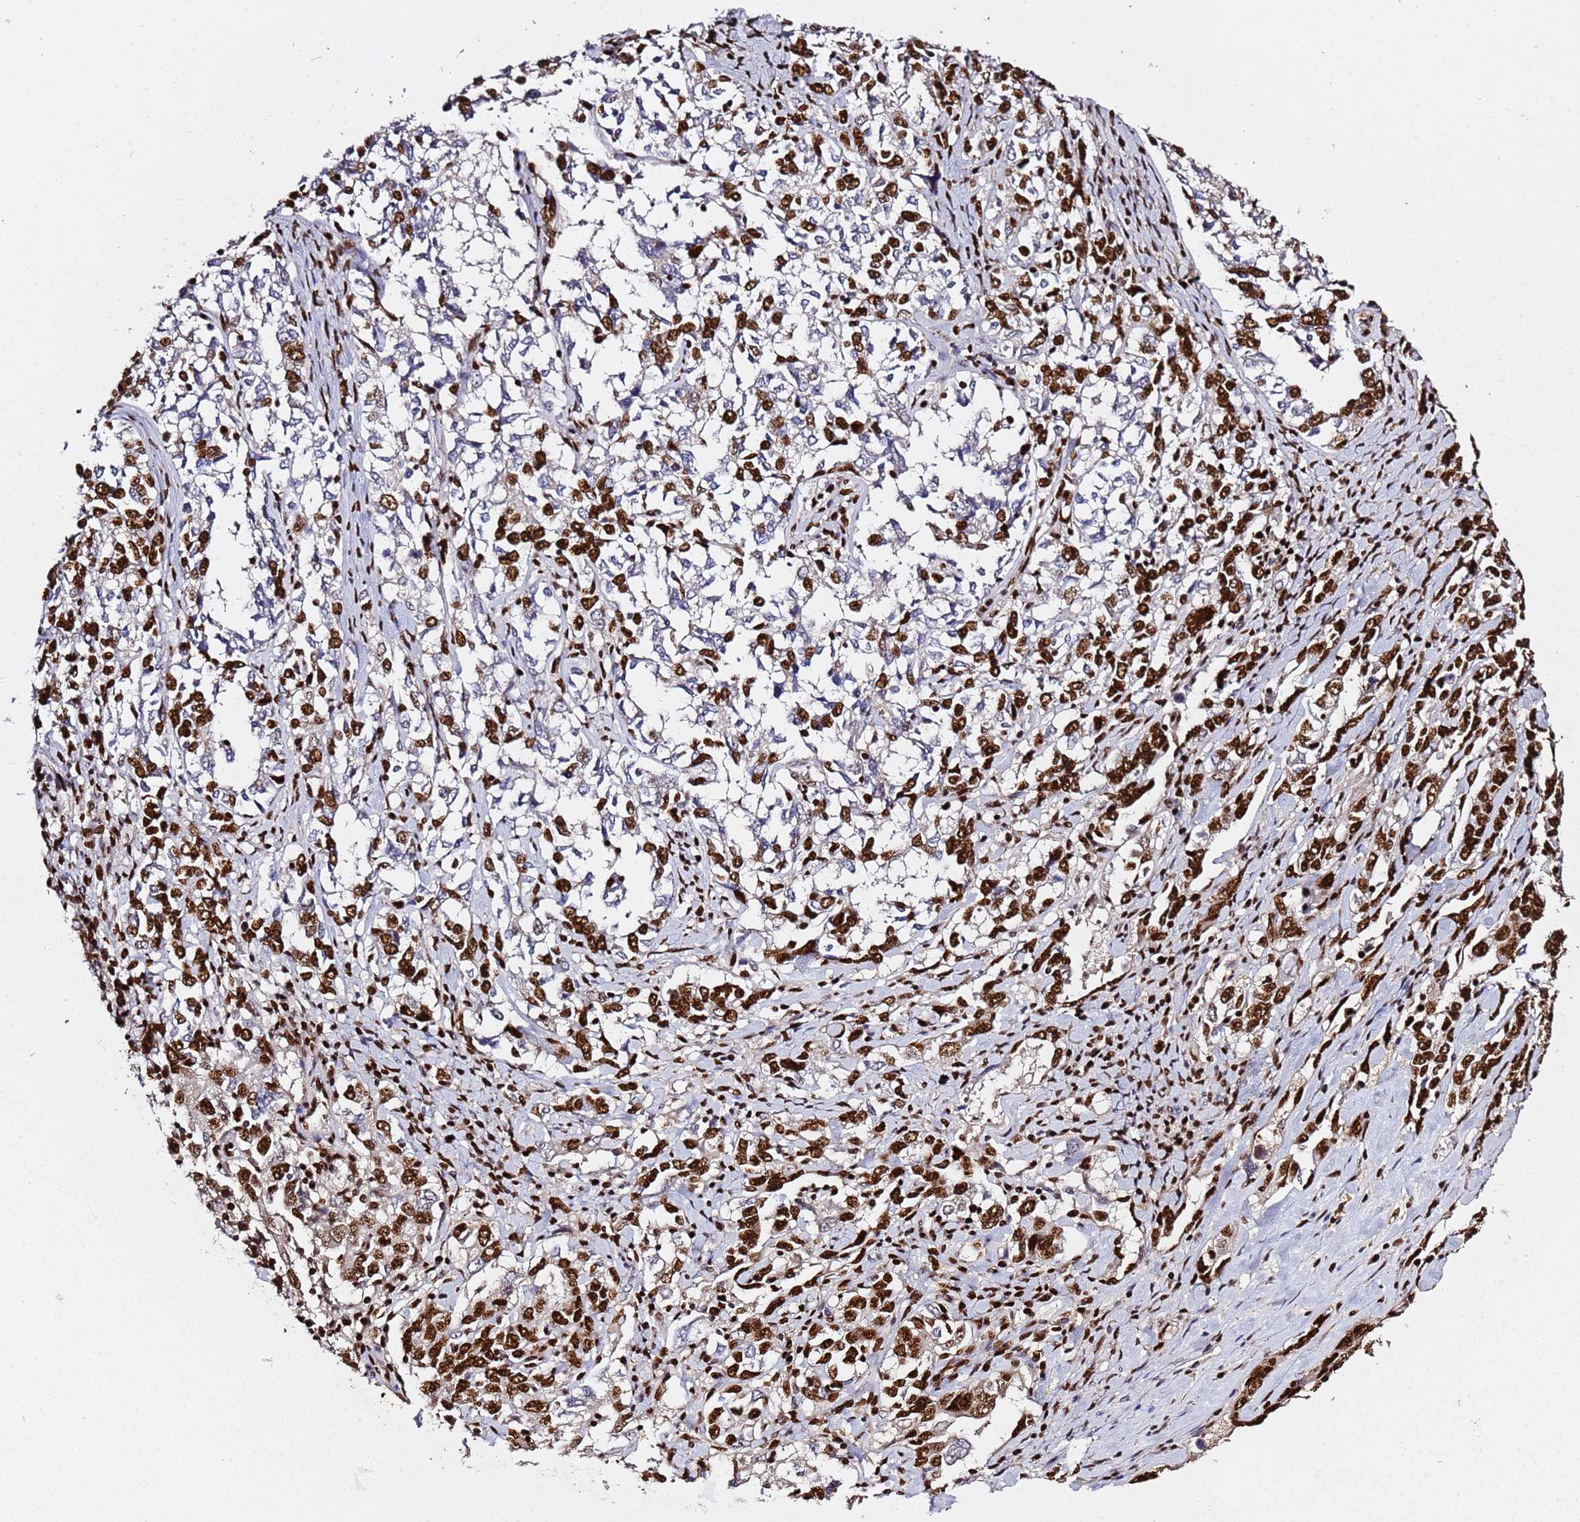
{"staining": {"intensity": "strong", "quantity": ">75%", "location": "nuclear"}, "tissue": "ovarian cancer", "cell_type": "Tumor cells", "image_type": "cancer", "snomed": [{"axis": "morphology", "description": "Carcinoma, endometroid"}, {"axis": "topography", "description": "Ovary"}], "caption": "DAB (3,3'-diaminobenzidine) immunohistochemical staining of human ovarian cancer demonstrates strong nuclear protein staining in about >75% of tumor cells. (DAB (3,3'-diaminobenzidine) IHC, brown staining for protein, blue staining for nuclei).", "gene": "C6orf226", "patient": {"sex": "female", "age": 62}}